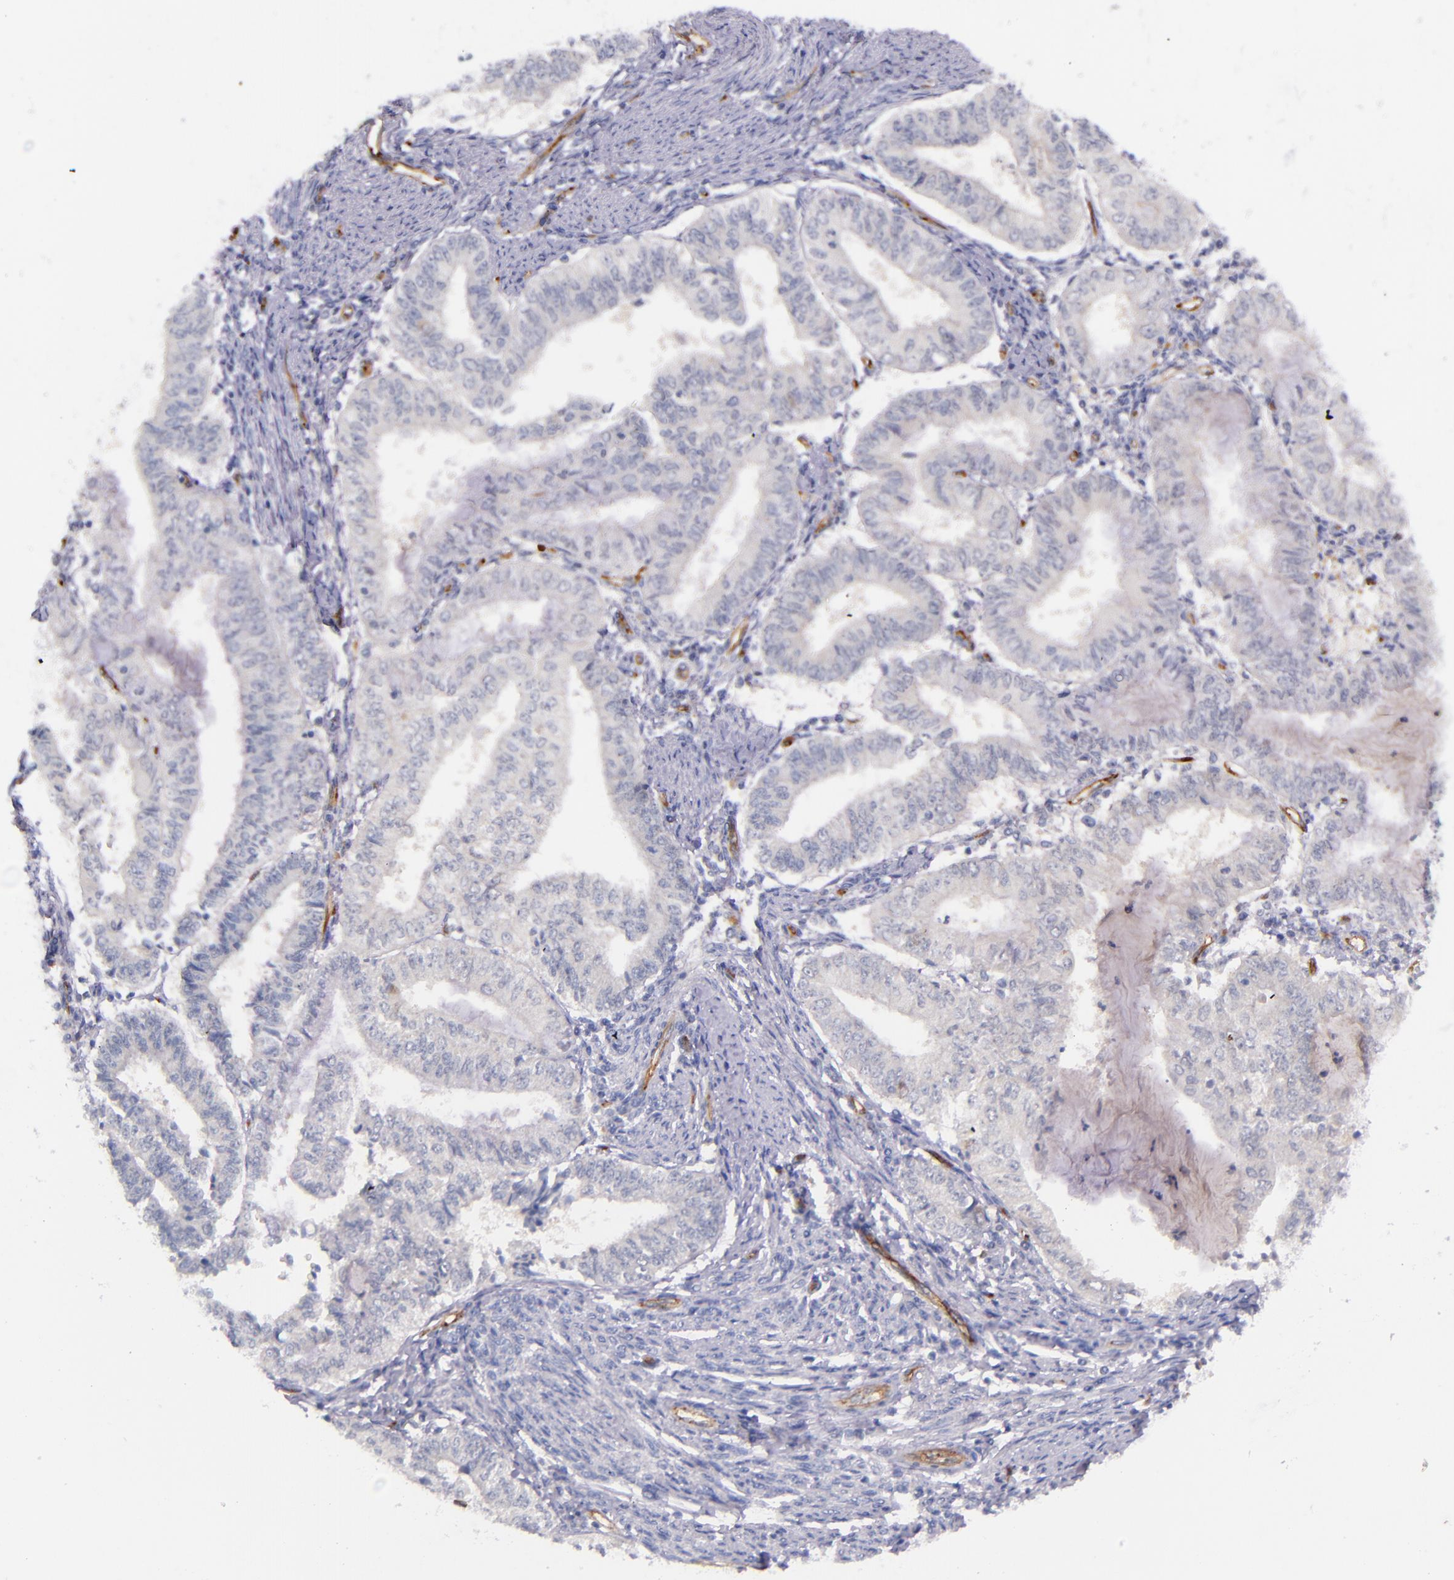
{"staining": {"intensity": "negative", "quantity": "none", "location": "none"}, "tissue": "endometrial cancer", "cell_type": "Tumor cells", "image_type": "cancer", "snomed": [{"axis": "morphology", "description": "Adenocarcinoma, NOS"}, {"axis": "topography", "description": "Endometrium"}], "caption": "Immunohistochemistry image of human endometrial cancer stained for a protein (brown), which demonstrates no staining in tumor cells. (DAB (3,3'-diaminobenzidine) immunohistochemistry, high magnification).", "gene": "NOS3", "patient": {"sex": "female", "age": 66}}